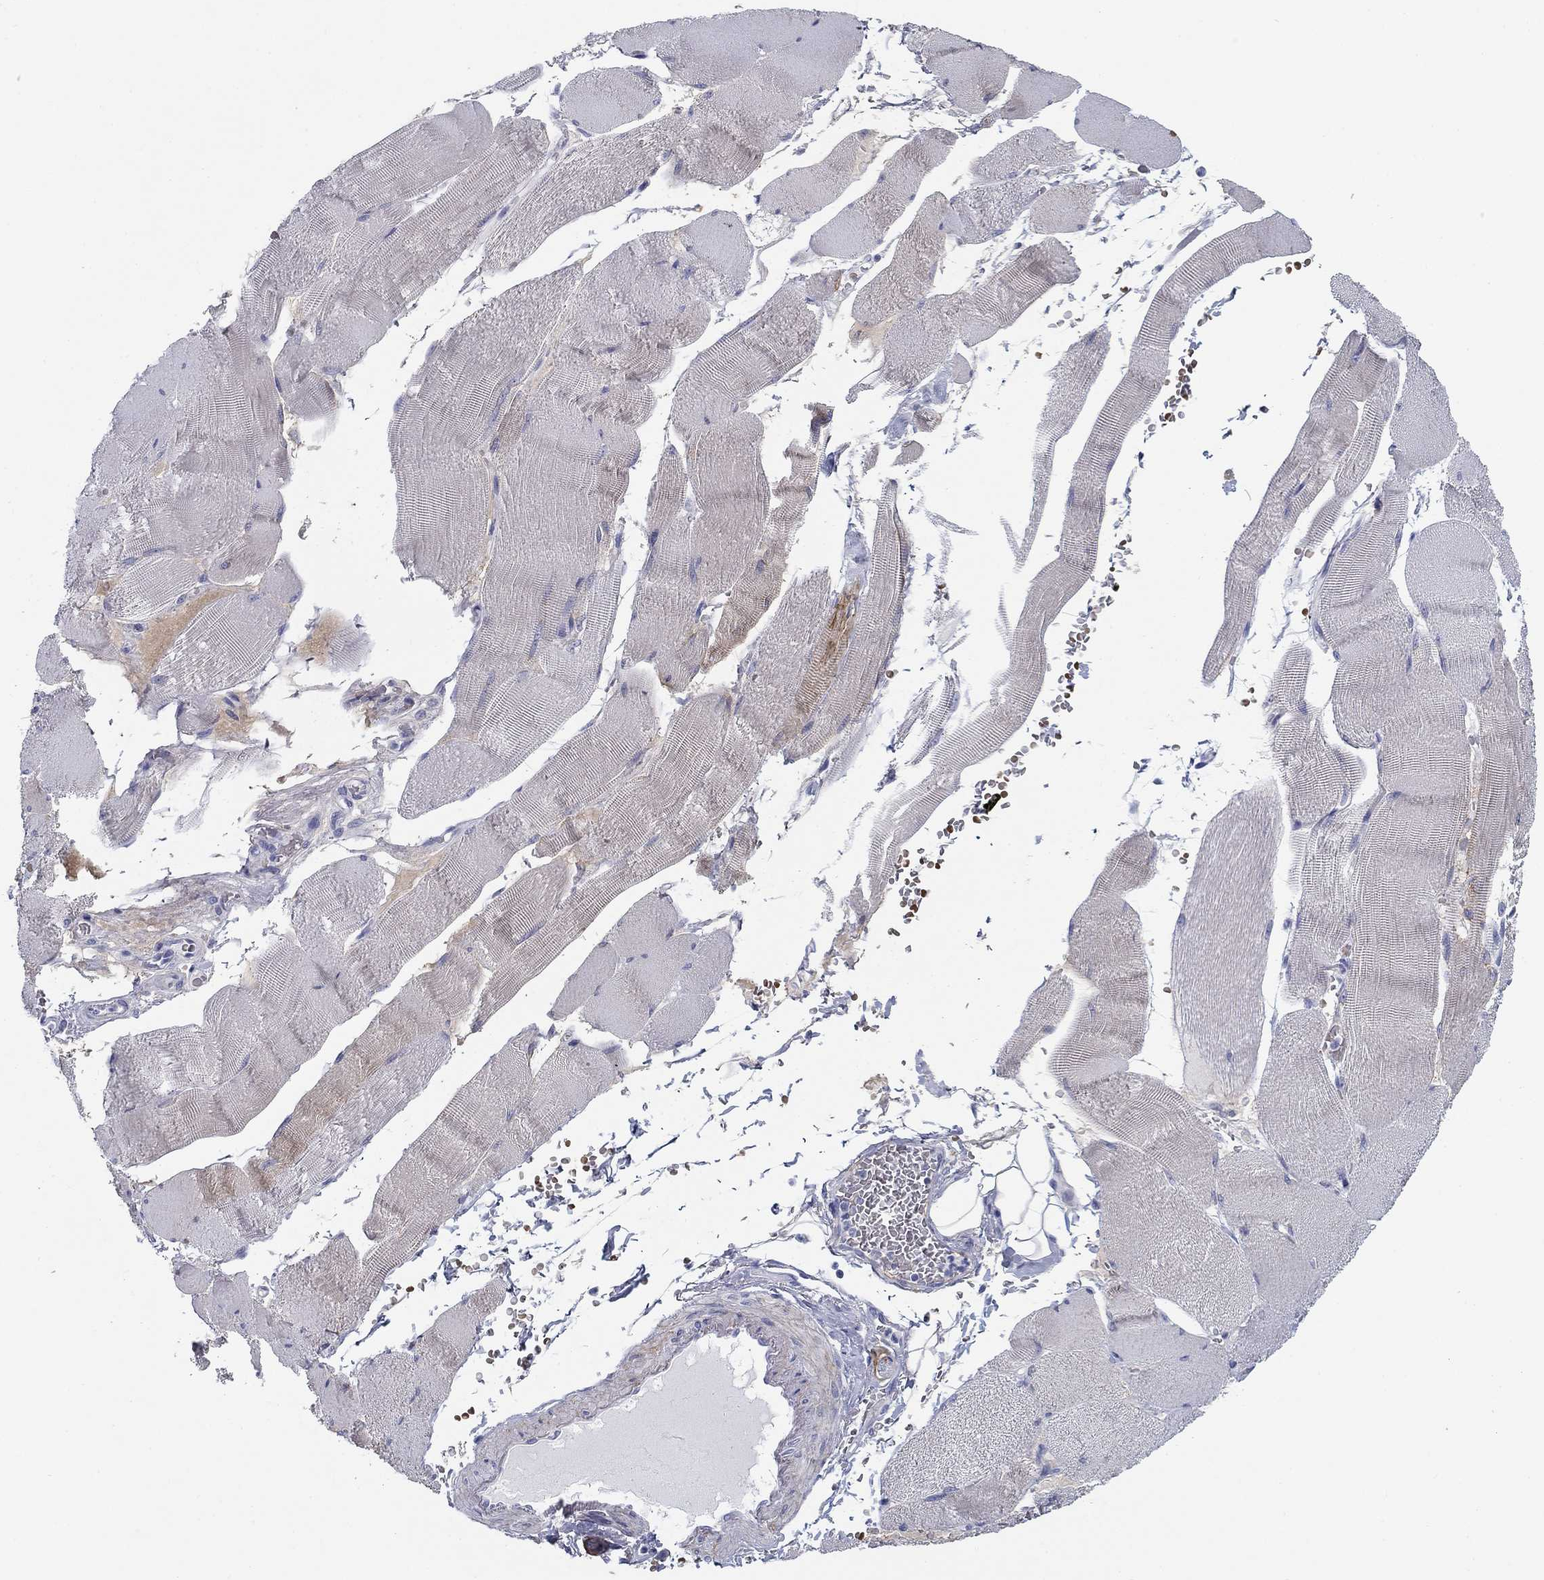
{"staining": {"intensity": "negative", "quantity": "none", "location": "none"}, "tissue": "skeletal muscle", "cell_type": "Myocytes", "image_type": "normal", "snomed": [{"axis": "morphology", "description": "Normal tissue, NOS"}, {"axis": "topography", "description": "Skeletal muscle"}], "caption": "The photomicrograph shows no significant staining in myocytes of skeletal muscle. Brightfield microscopy of IHC stained with DAB (brown) and hematoxylin (blue), captured at high magnification.", "gene": "GPC1", "patient": {"sex": "male", "age": 56}}